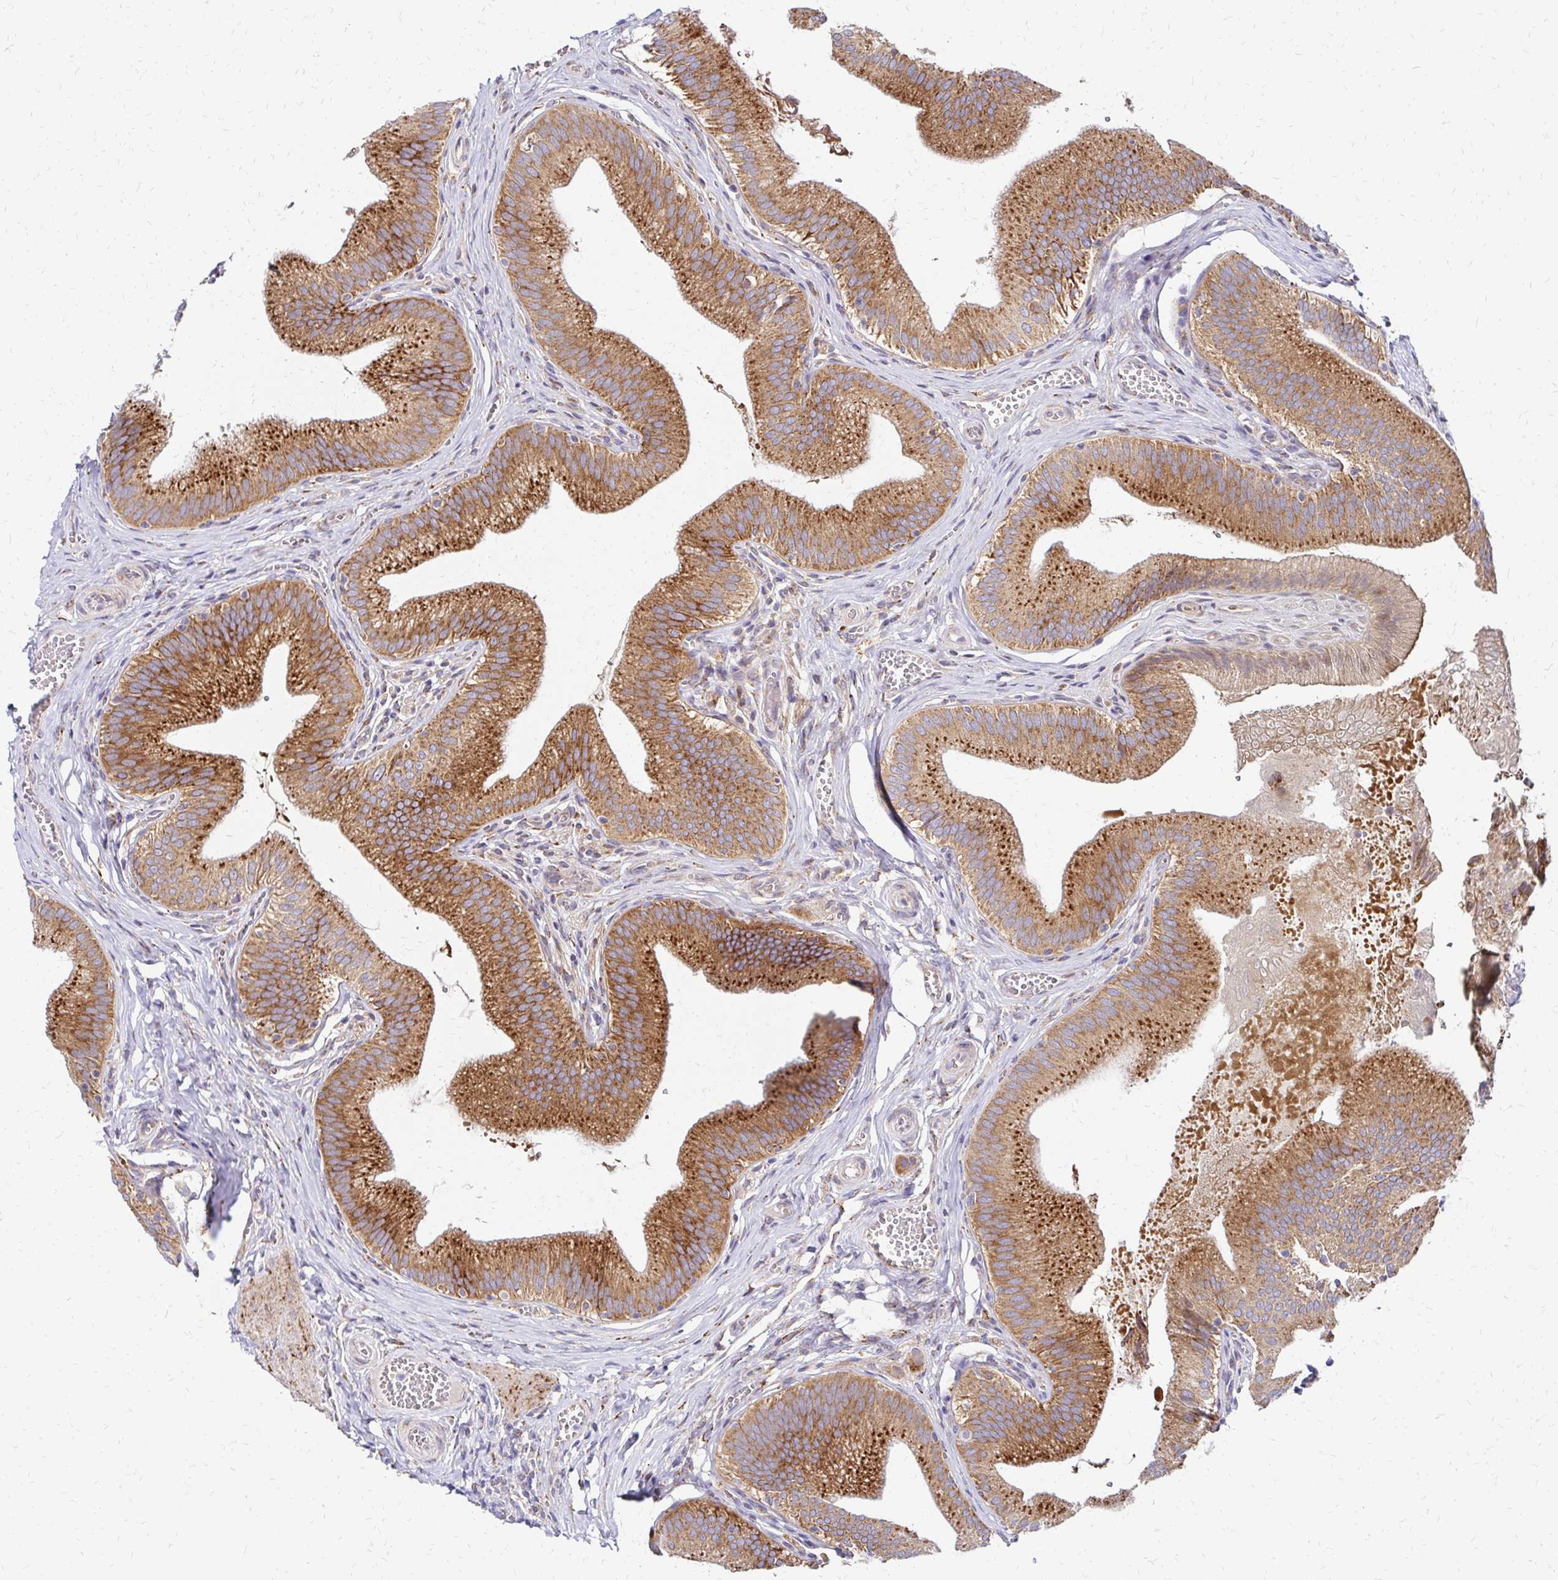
{"staining": {"intensity": "moderate", "quantity": ">75%", "location": "cytoplasmic/membranous"}, "tissue": "gallbladder", "cell_type": "Glandular cells", "image_type": "normal", "snomed": [{"axis": "morphology", "description": "Normal tissue, NOS"}, {"axis": "topography", "description": "Gallbladder"}], "caption": "Immunohistochemical staining of normal human gallbladder displays moderate cytoplasmic/membranous protein staining in about >75% of glandular cells.", "gene": "IDUA", "patient": {"sex": "male", "age": 17}}